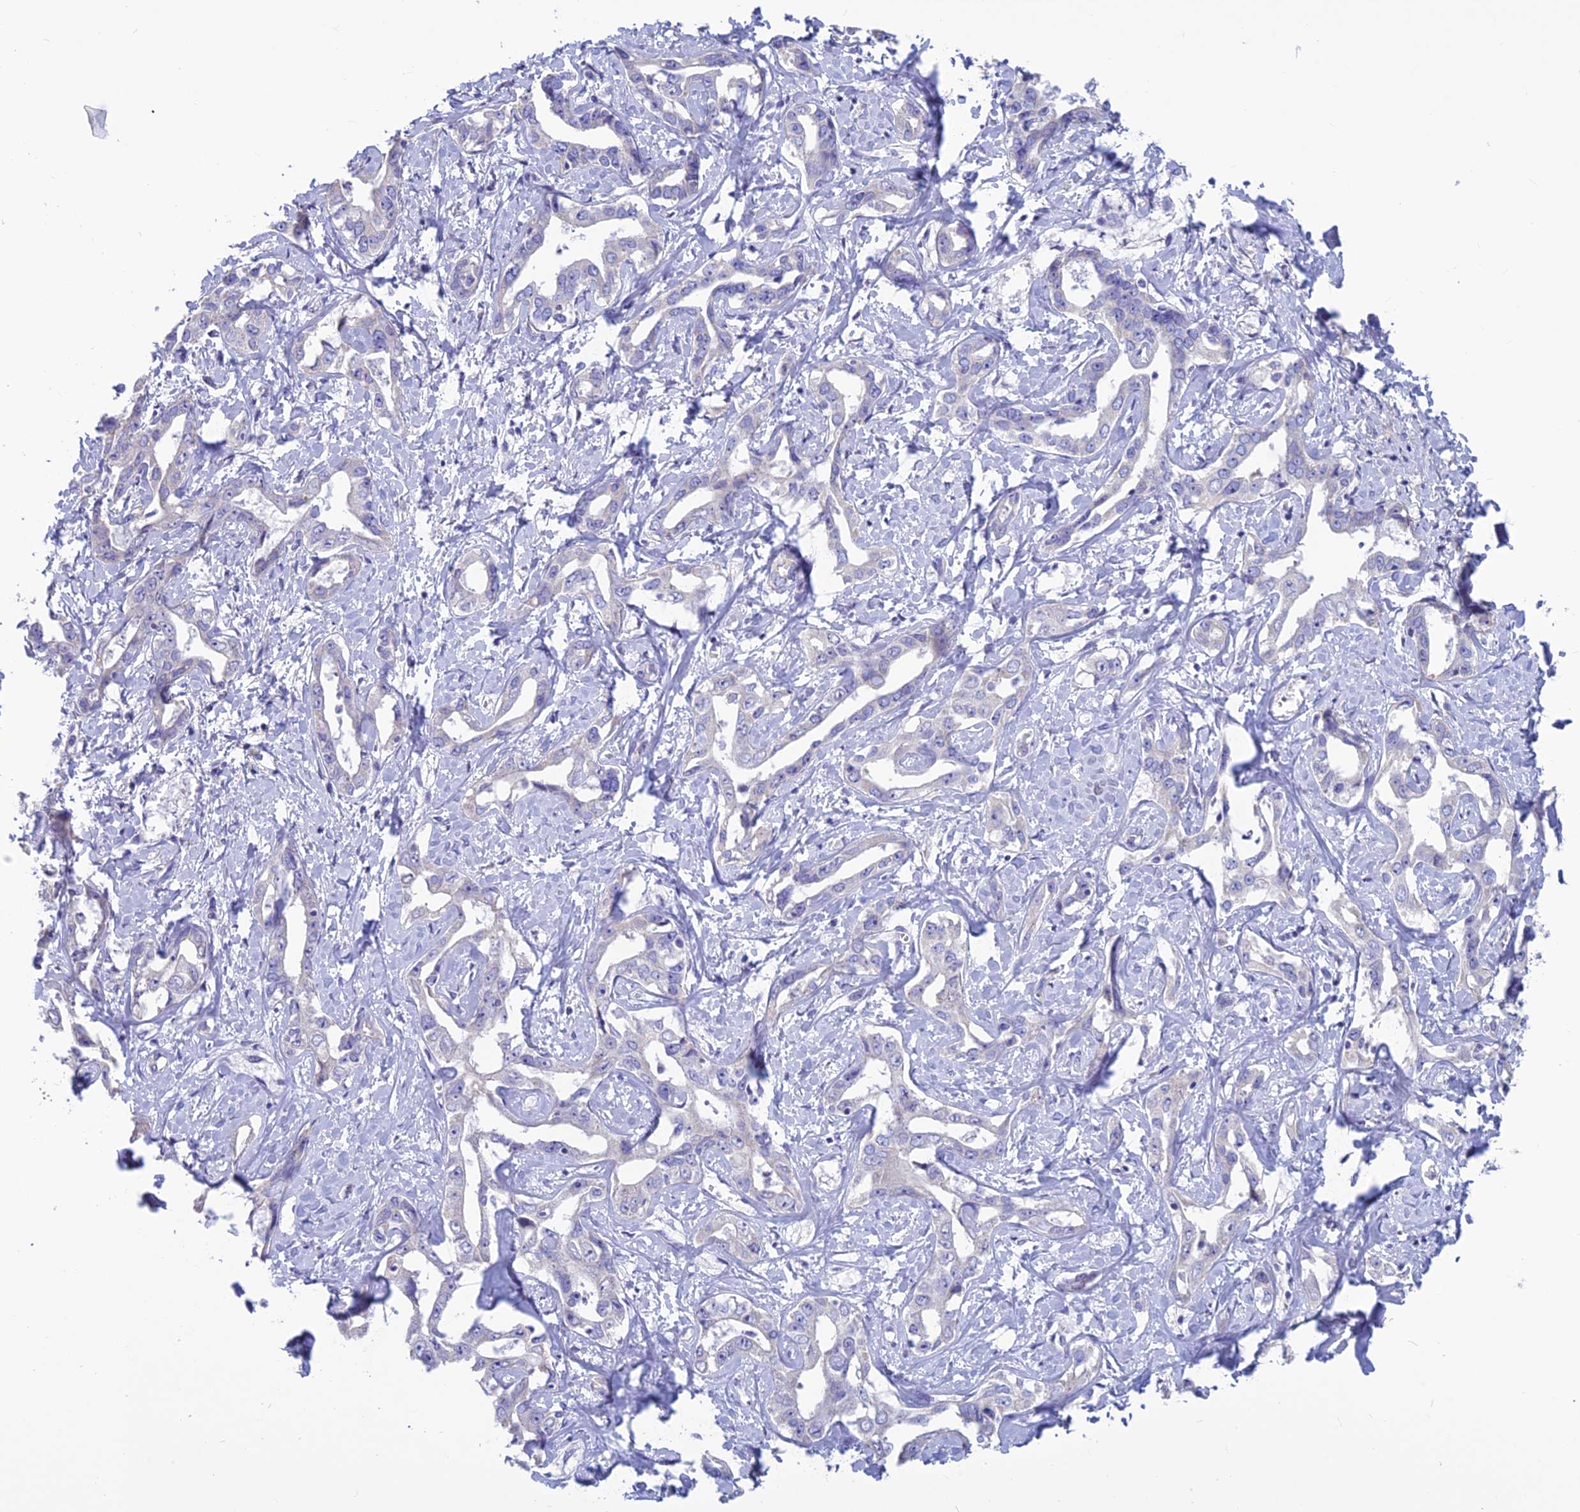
{"staining": {"intensity": "negative", "quantity": "none", "location": "none"}, "tissue": "liver cancer", "cell_type": "Tumor cells", "image_type": "cancer", "snomed": [{"axis": "morphology", "description": "Cholangiocarcinoma"}, {"axis": "topography", "description": "Liver"}], "caption": "IHC of liver cancer (cholangiocarcinoma) displays no staining in tumor cells.", "gene": "BHMT2", "patient": {"sex": "male", "age": 59}}